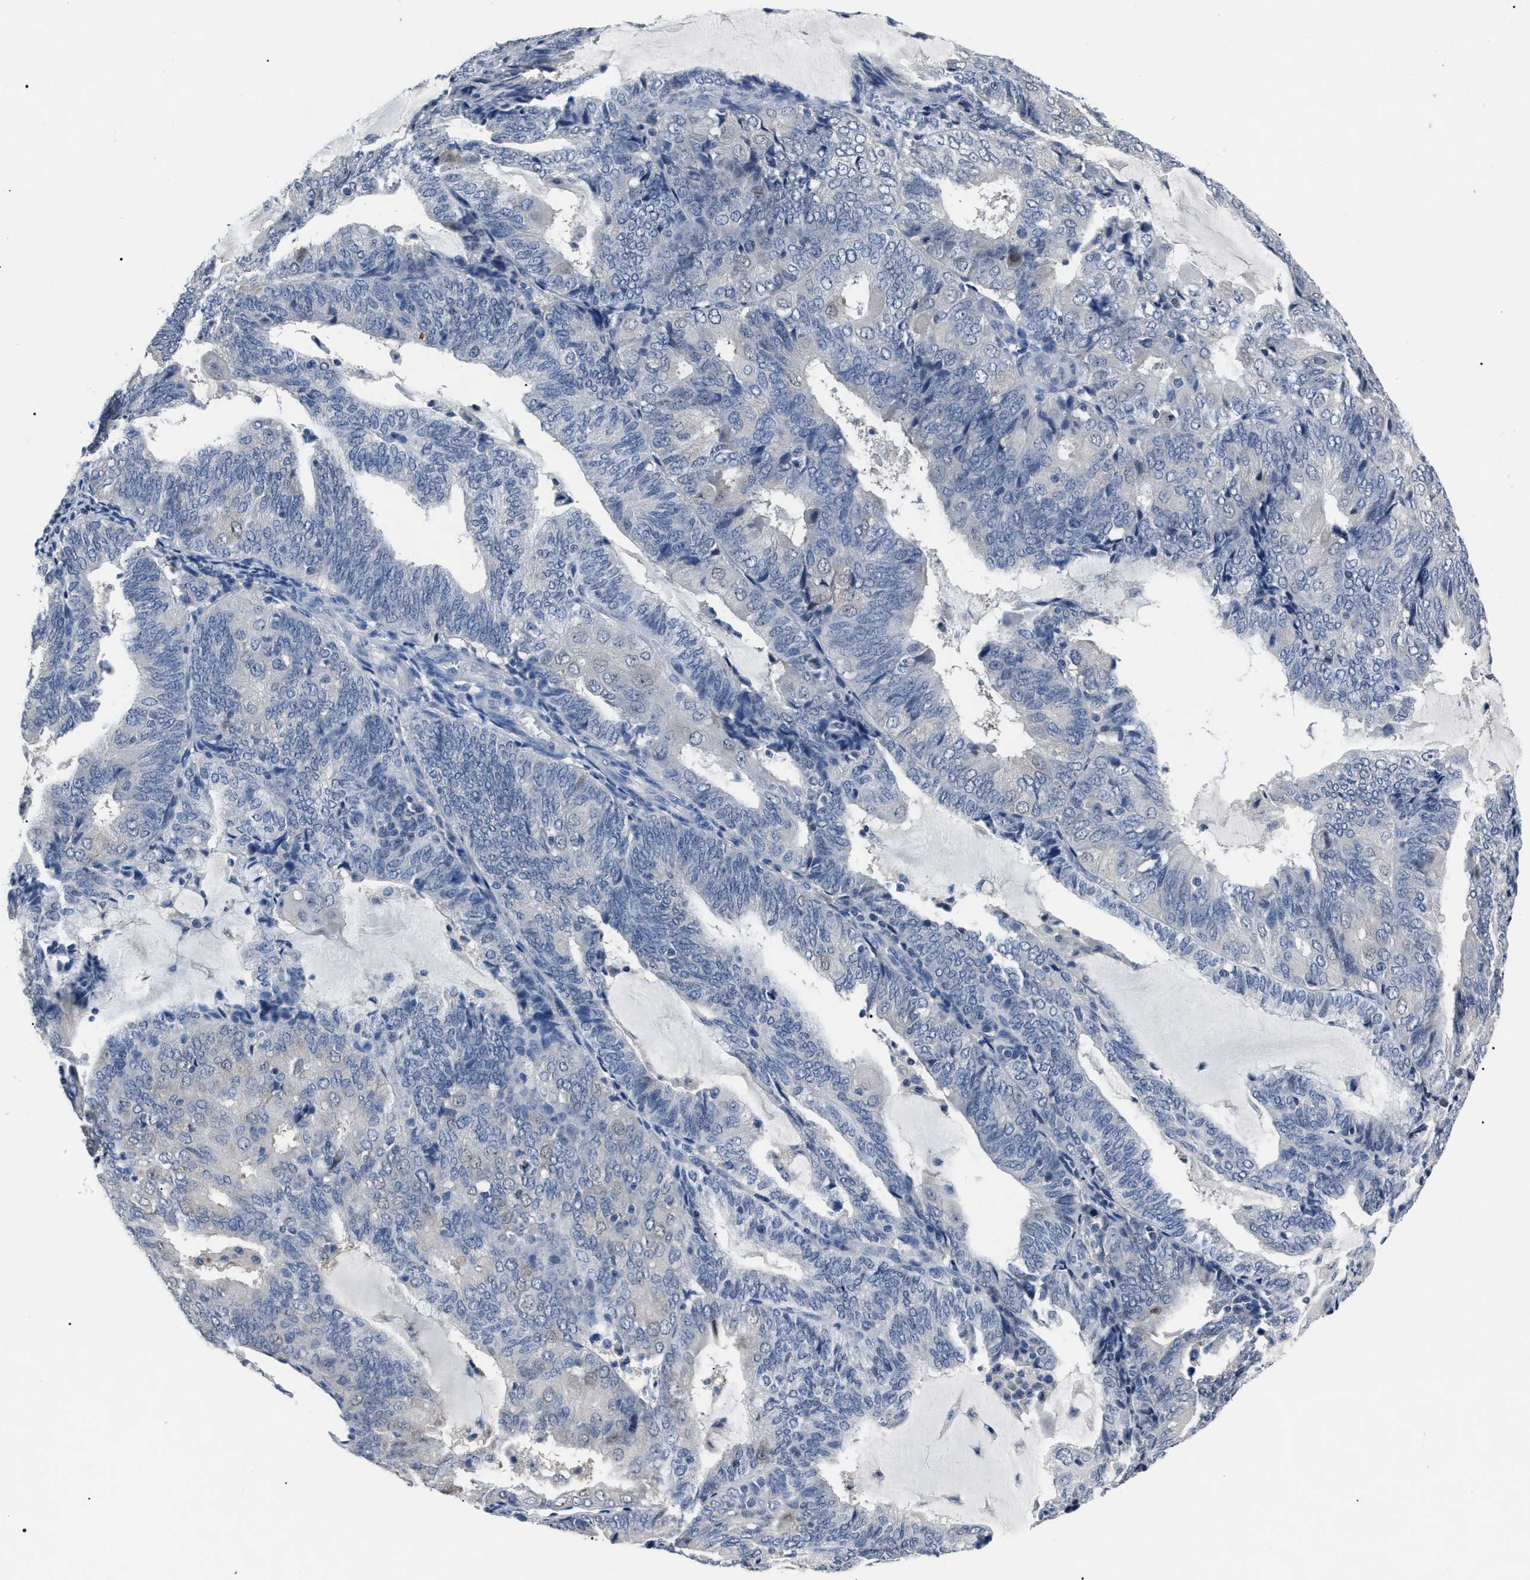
{"staining": {"intensity": "negative", "quantity": "none", "location": "none"}, "tissue": "endometrial cancer", "cell_type": "Tumor cells", "image_type": "cancer", "snomed": [{"axis": "morphology", "description": "Adenocarcinoma, NOS"}, {"axis": "topography", "description": "Endometrium"}], "caption": "An immunohistochemistry (IHC) histopathology image of endometrial cancer (adenocarcinoma) is shown. There is no staining in tumor cells of endometrial cancer (adenocarcinoma).", "gene": "LRWD1", "patient": {"sex": "female", "age": 81}}